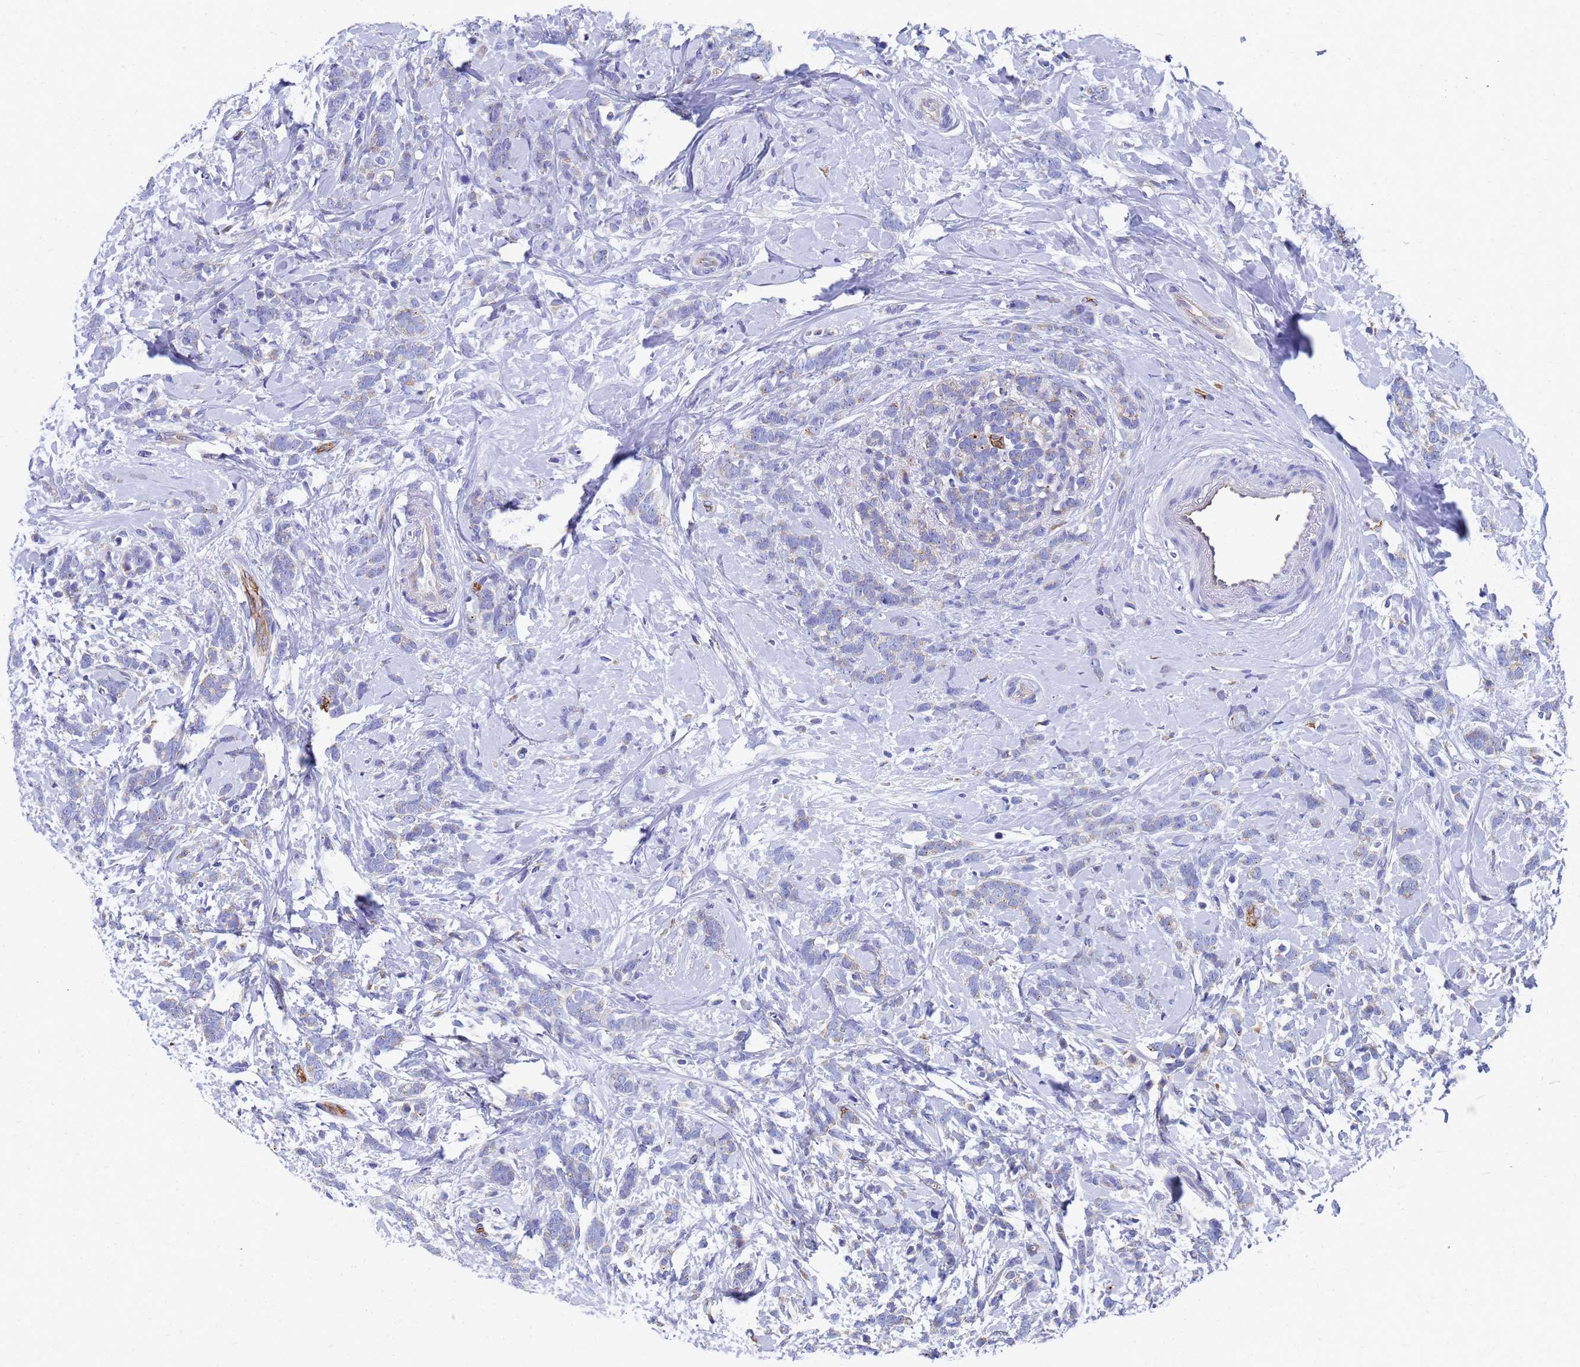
{"staining": {"intensity": "weak", "quantity": "<25%", "location": "cytoplasmic/membranous"}, "tissue": "breast cancer", "cell_type": "Tumor cells", "image_type": "cancer", "snomed": [{"axis": "morphology", "description": "Lobular carcinoma"}, {"axis": "topography", "description": "Breast"}], "caption": "The micrograph reveals no significant expression in tumor cells of breast cancer (lobular carcinoma).", "gene": "TM4SF4", "patient": {"sex": "female", "age": 58}}